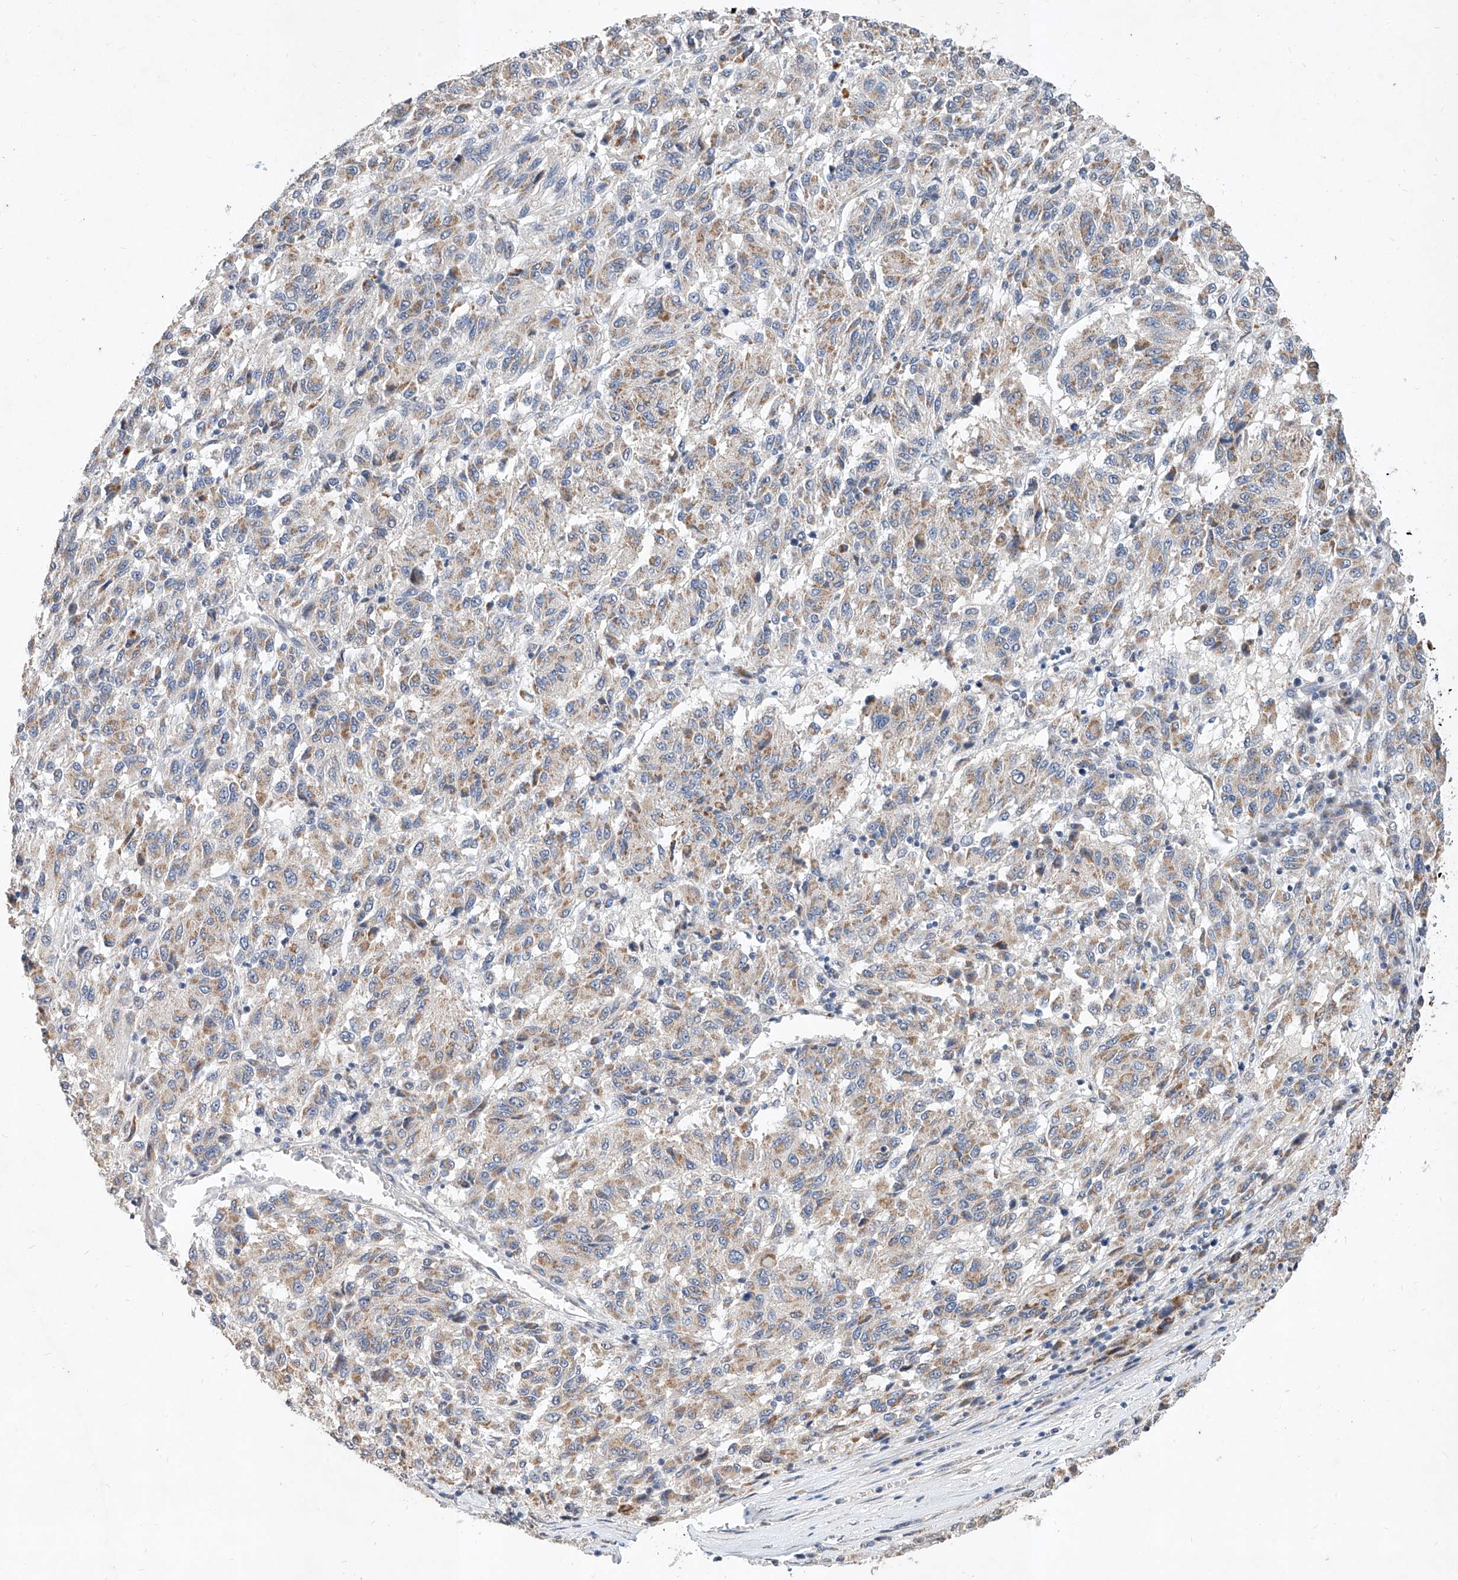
{"staining": {"intensity": "weak", "quantity": "25%-75%", "location": "cytoplasmic/membranous"}, "tissue": "melanoma", "cell_type": "Tumor cells", "image_type": "cancer", "snomed": [{"axis": "morphology", "description": "Malignant melanoma, Metastatic site"}, {"axis": "topography", "description": "Lung"}], "caption": "Immunohistochemistry staining of malignant melanoma (metastatic site), which shows low levels of weak cytoplasmic/membranous expression in approximately 25%-75% of tumor cells indicating weak cytoplasmic/membranous protein positivity. The staining was performed using DAB (3,3'-diaminobenzidine) (brown) for protein detection and nuclei were counterstained in hematoxylin (blue).", "gene": "MFSD4B", "patient": {"sex": "male", "age": 64}}